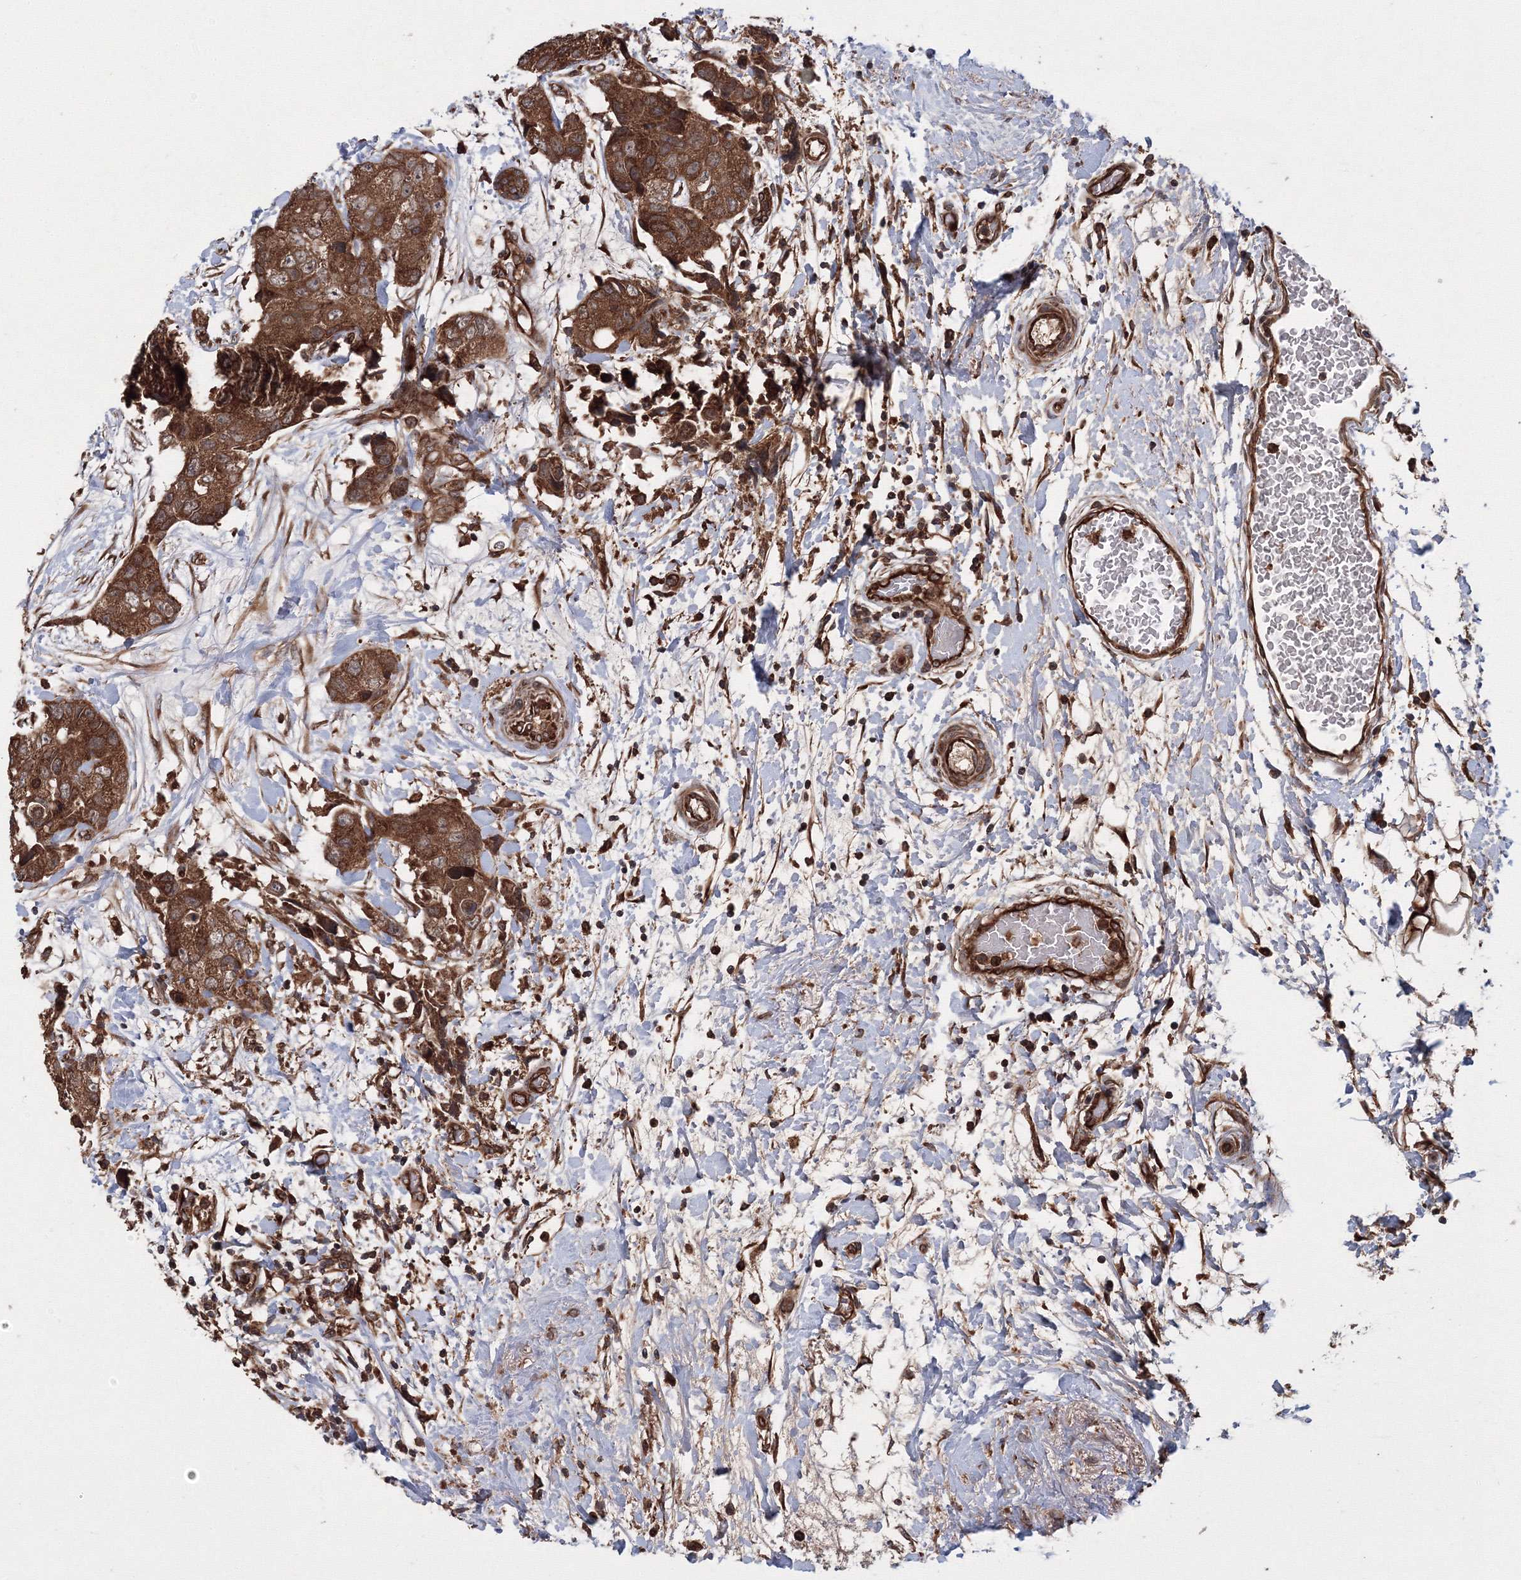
{"staining": {"intensity": "strong", "quantity": ">75%", "location": "cytoplasmic/membranous"}, "tissue": "breast cancer", "cell_type": "Tumor cells", "image_type": "cancer", "snomed": [{"axis": "morphology", "description": "Duct carcinoma"}, {"axis": "topography", "description": "Breast"}], "caption": "IHC micrograph of neoplastic tissue: breast cancer (invasive ductal carcinoma) stained using IHC demonstrates high levels of strong protein expression localized specifically in the cytoplasmic/membranous of tumor cells, appearing as a cytoplasmic/membranous brown color.", "gene": "ATG3", "patient": {"sex": "female", "age": 62}}